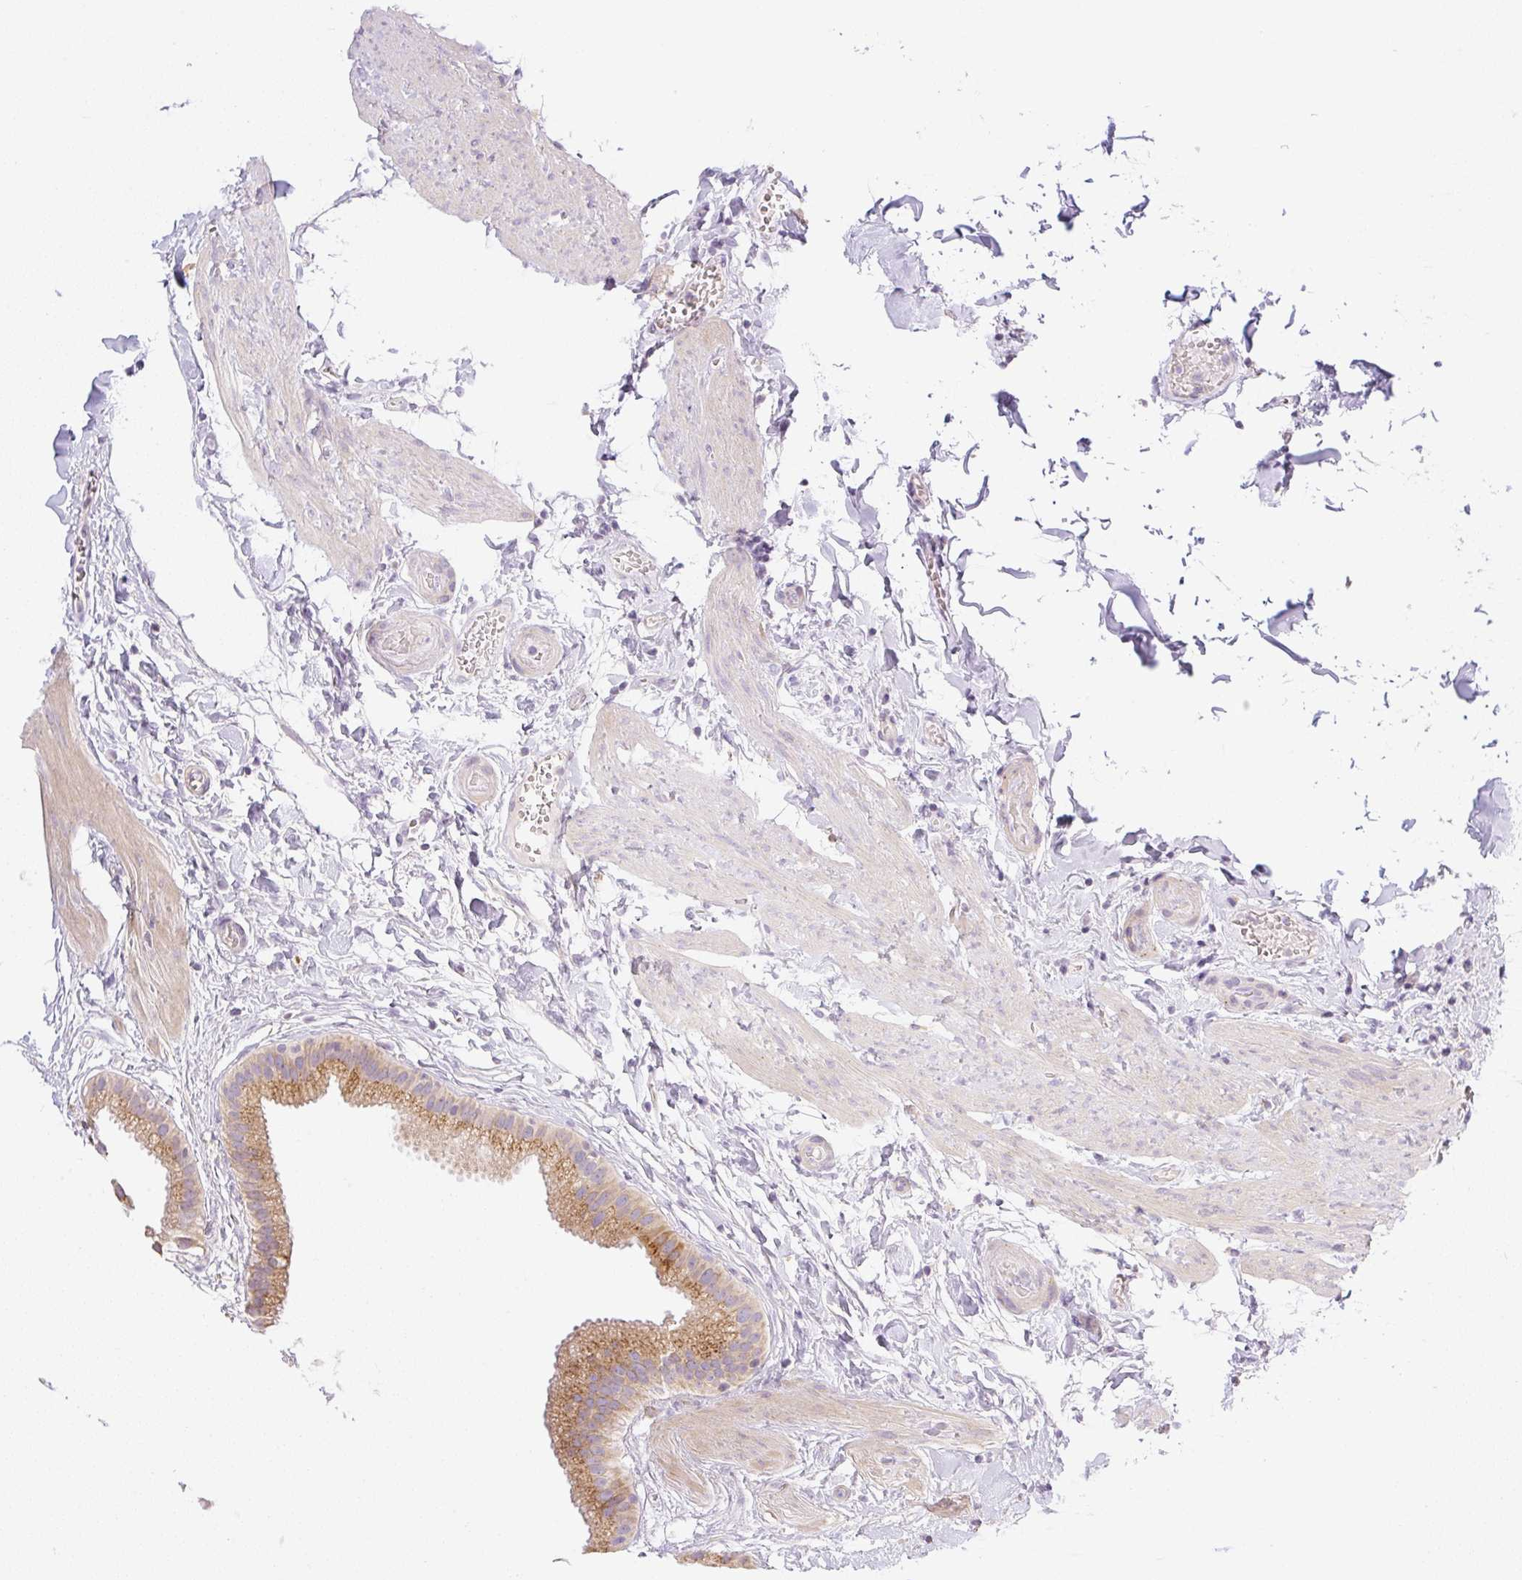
{"staining": {"intensity": "moderate", "quantity": ">75%", "location": "cytoplasmic/membranous"}, "tissue": "gallbladder", "cell_type": "Glandular cells", "image_type": "normal", "snomed": [{"axis": "morphology", "description": "Normal tissue, NOS"}, {"axis": "topography", "description": "Gallbladder"}], "caption": "Moderate cytoplasmic/membranous protein positivity is appreciated in about >75% of glandular cells in gallbladder. (Stains: DAB (3,3'-diaminobenzidine) in brown, nuclei in blue, Microscopy: brightfield microscopy at high magnification).", "gene": "MIA2", "patient": {"sex": "female", "age": 63}}